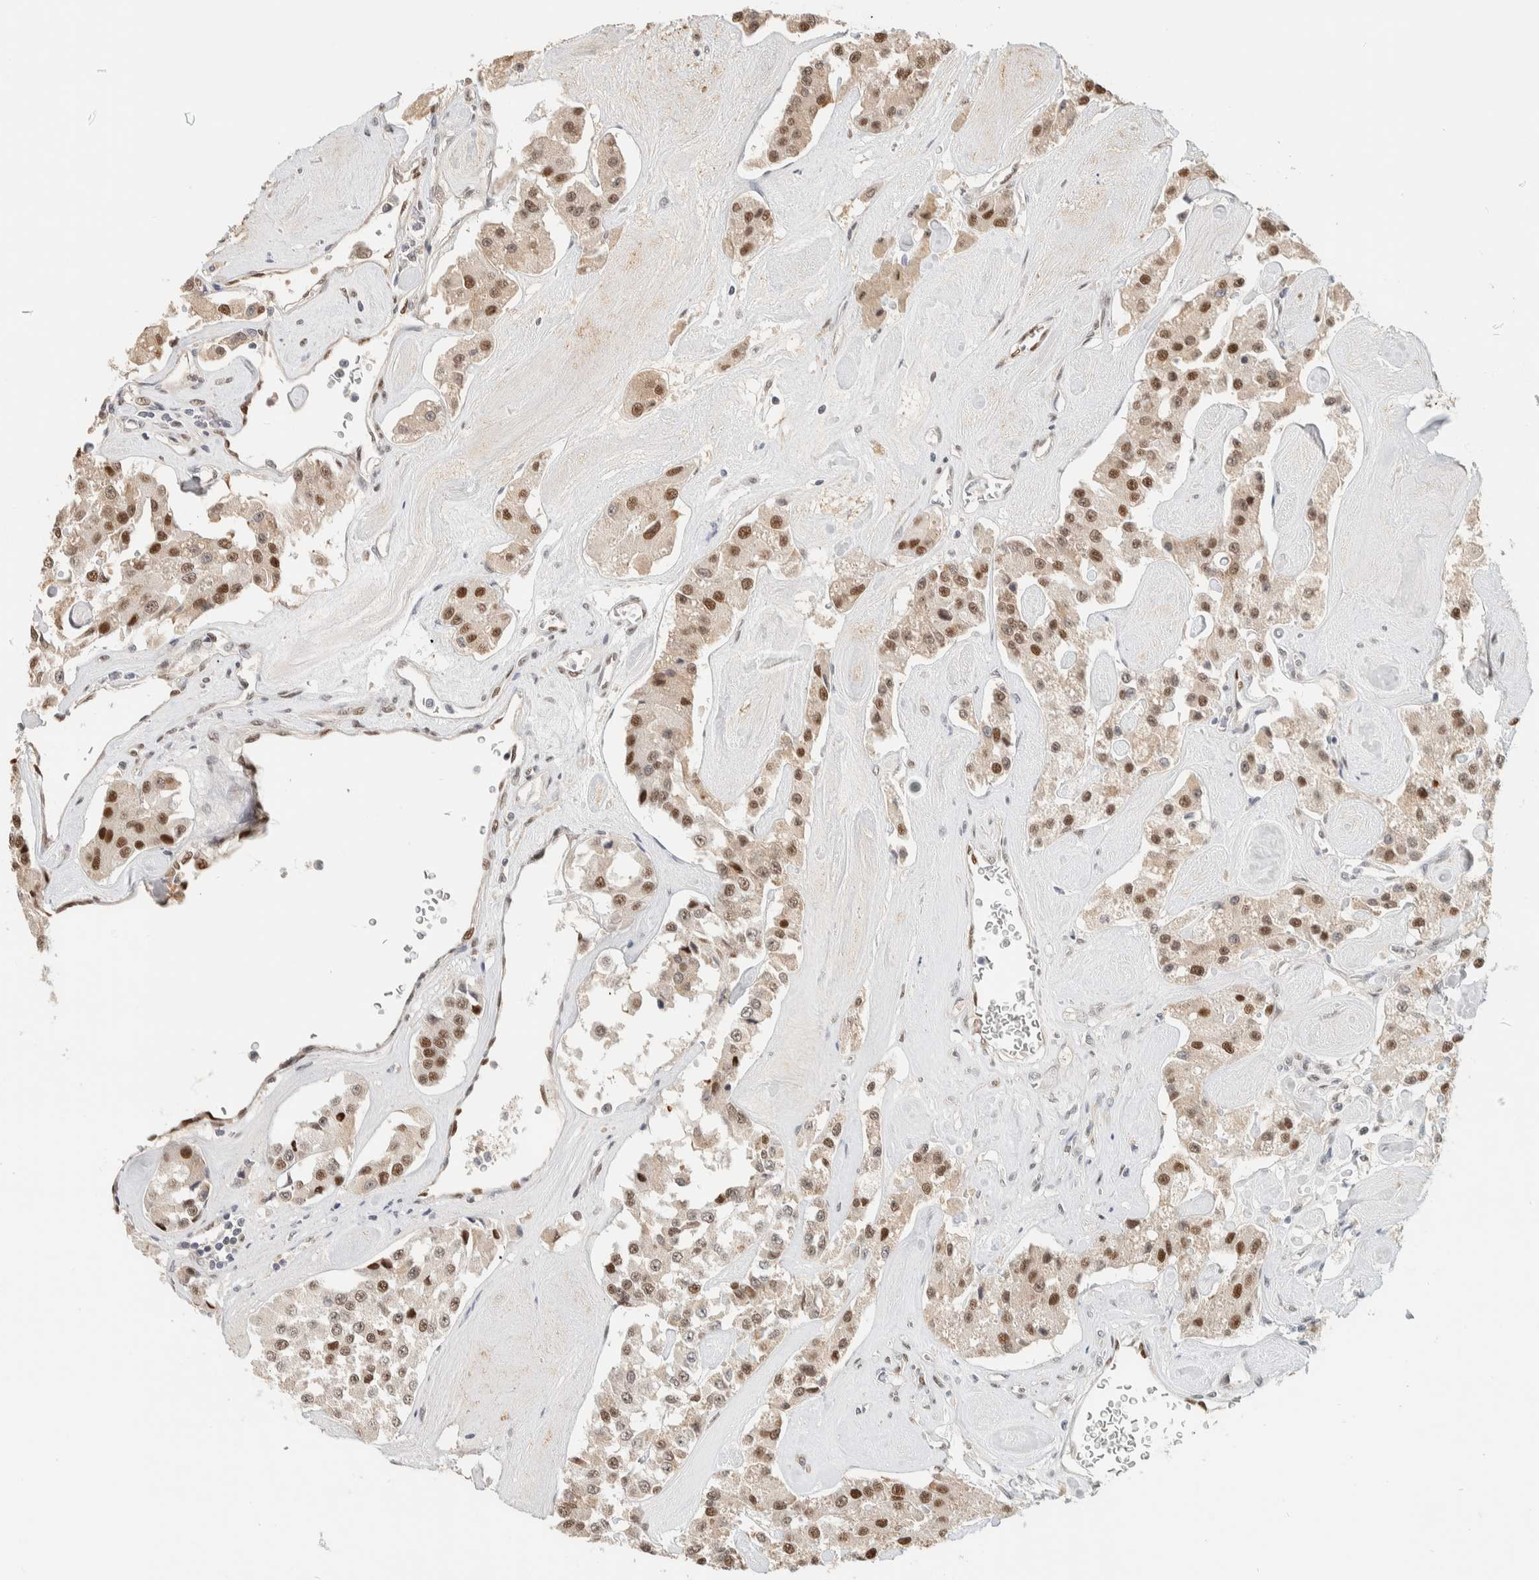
{"staining": {"intensity": "moderate", "quantity": ">75%", "location": "nuclear"}, "tissue": "carcinoid", "cell_type": "Tumor cells", "image_type": "cancer", "snomed": [{"axis": "morphology", "description": "Carcinoid, malignant, NOS"}, {"axis": "topography", "description": "Pancreas"}], "caption": "This image displays immunohistochemistry (IHC) staining of human malignant carcinoid, with medium moderate nuclear expression in about >75% of tumor cells.", "gene": "PUS7", "patient": {"sex": "male", "age": 41}}